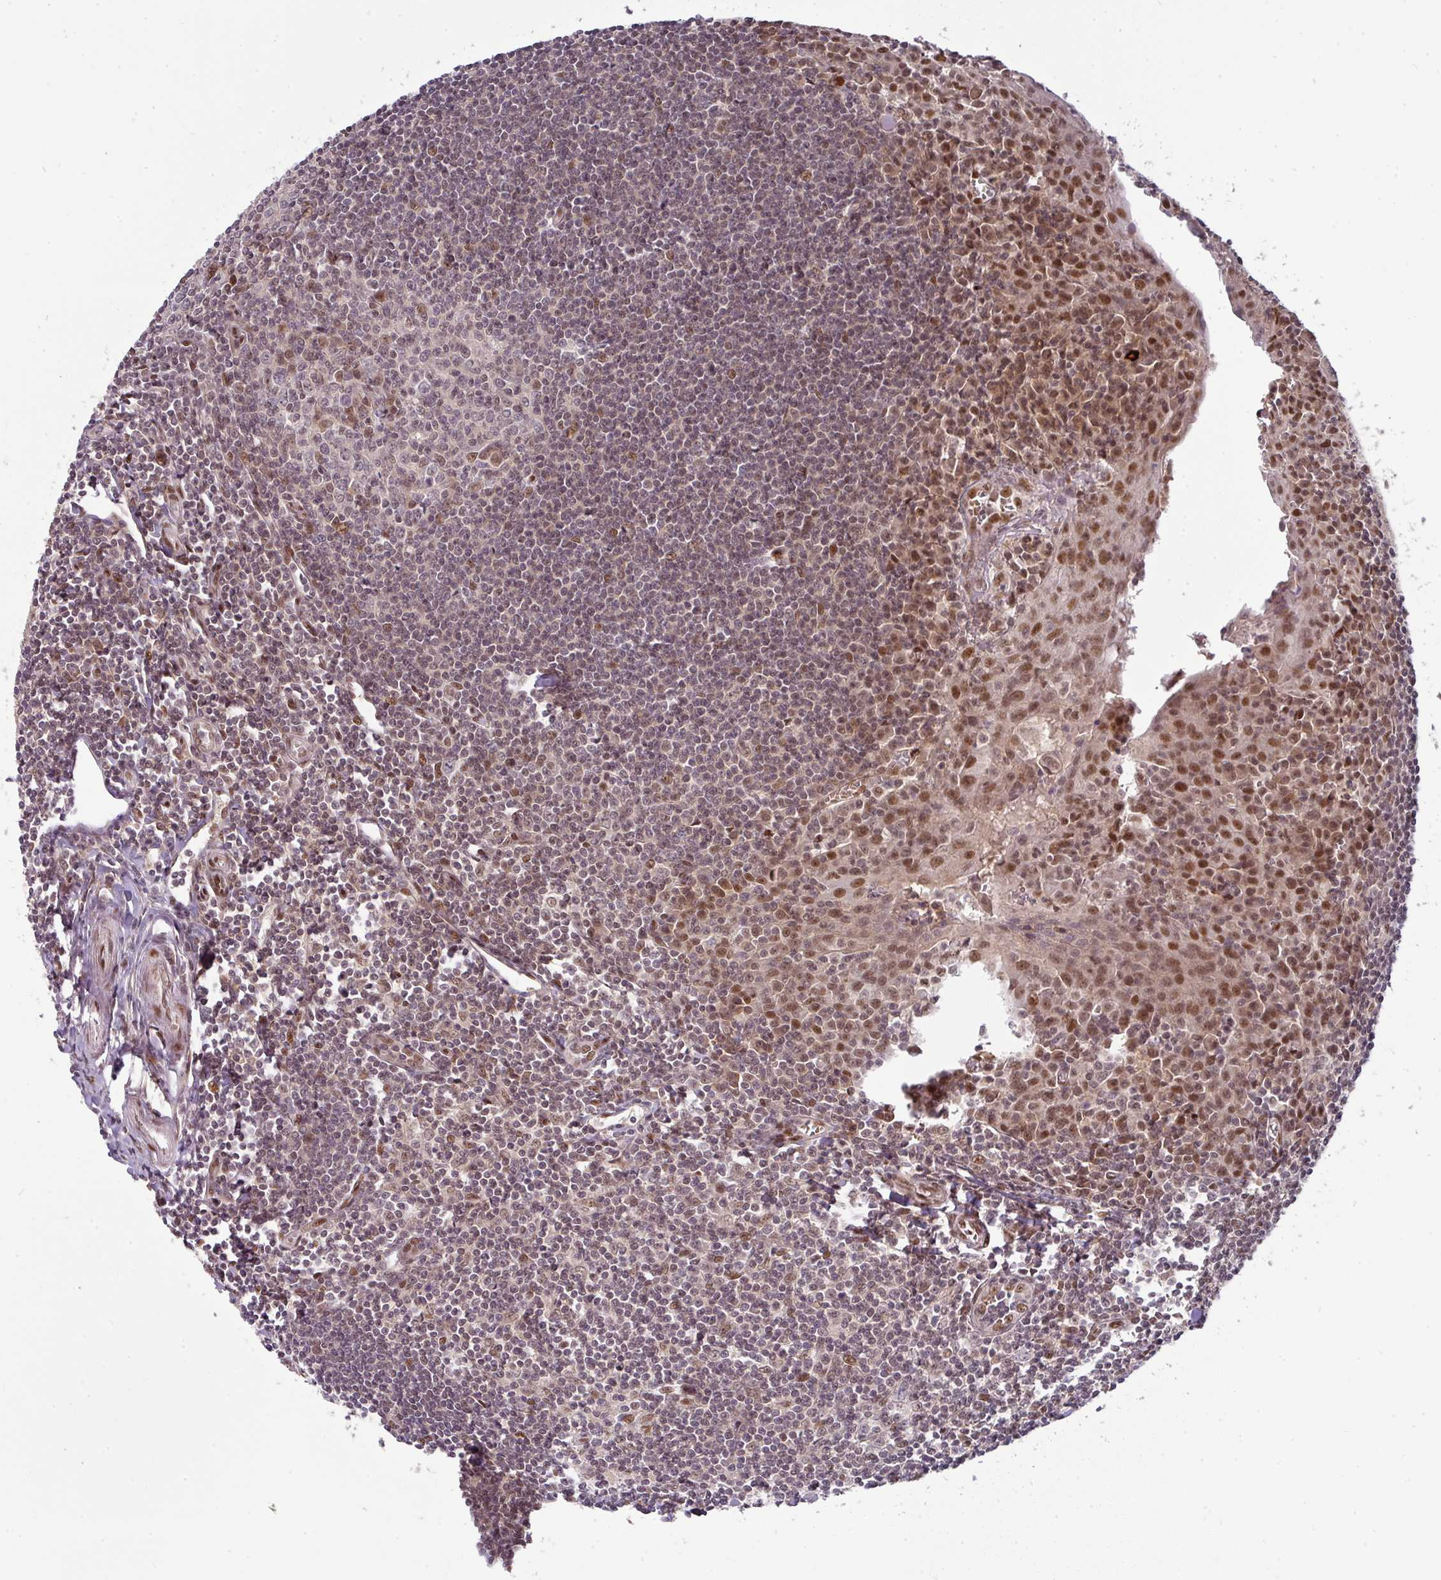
{"staining": {"intensity": "strong", "quantity": "<25%", "location": "nuclear"}, "tissue": "tonsil", "cell_type": "Germinal center cells", "image_type": "normal", "snomed": [{"axis": "morphology", "description": "Normal tissue, NOS"}, {"axis": "topography", "description": "Tonsil"}], "caption": "This is a photomicrograph of immunohistochemistry staining of benign tonsil, which shows strong expression in the nuclear of germinal center cells.", "gene": "CIC", "patient": {"sex": "male", "age": 27}}